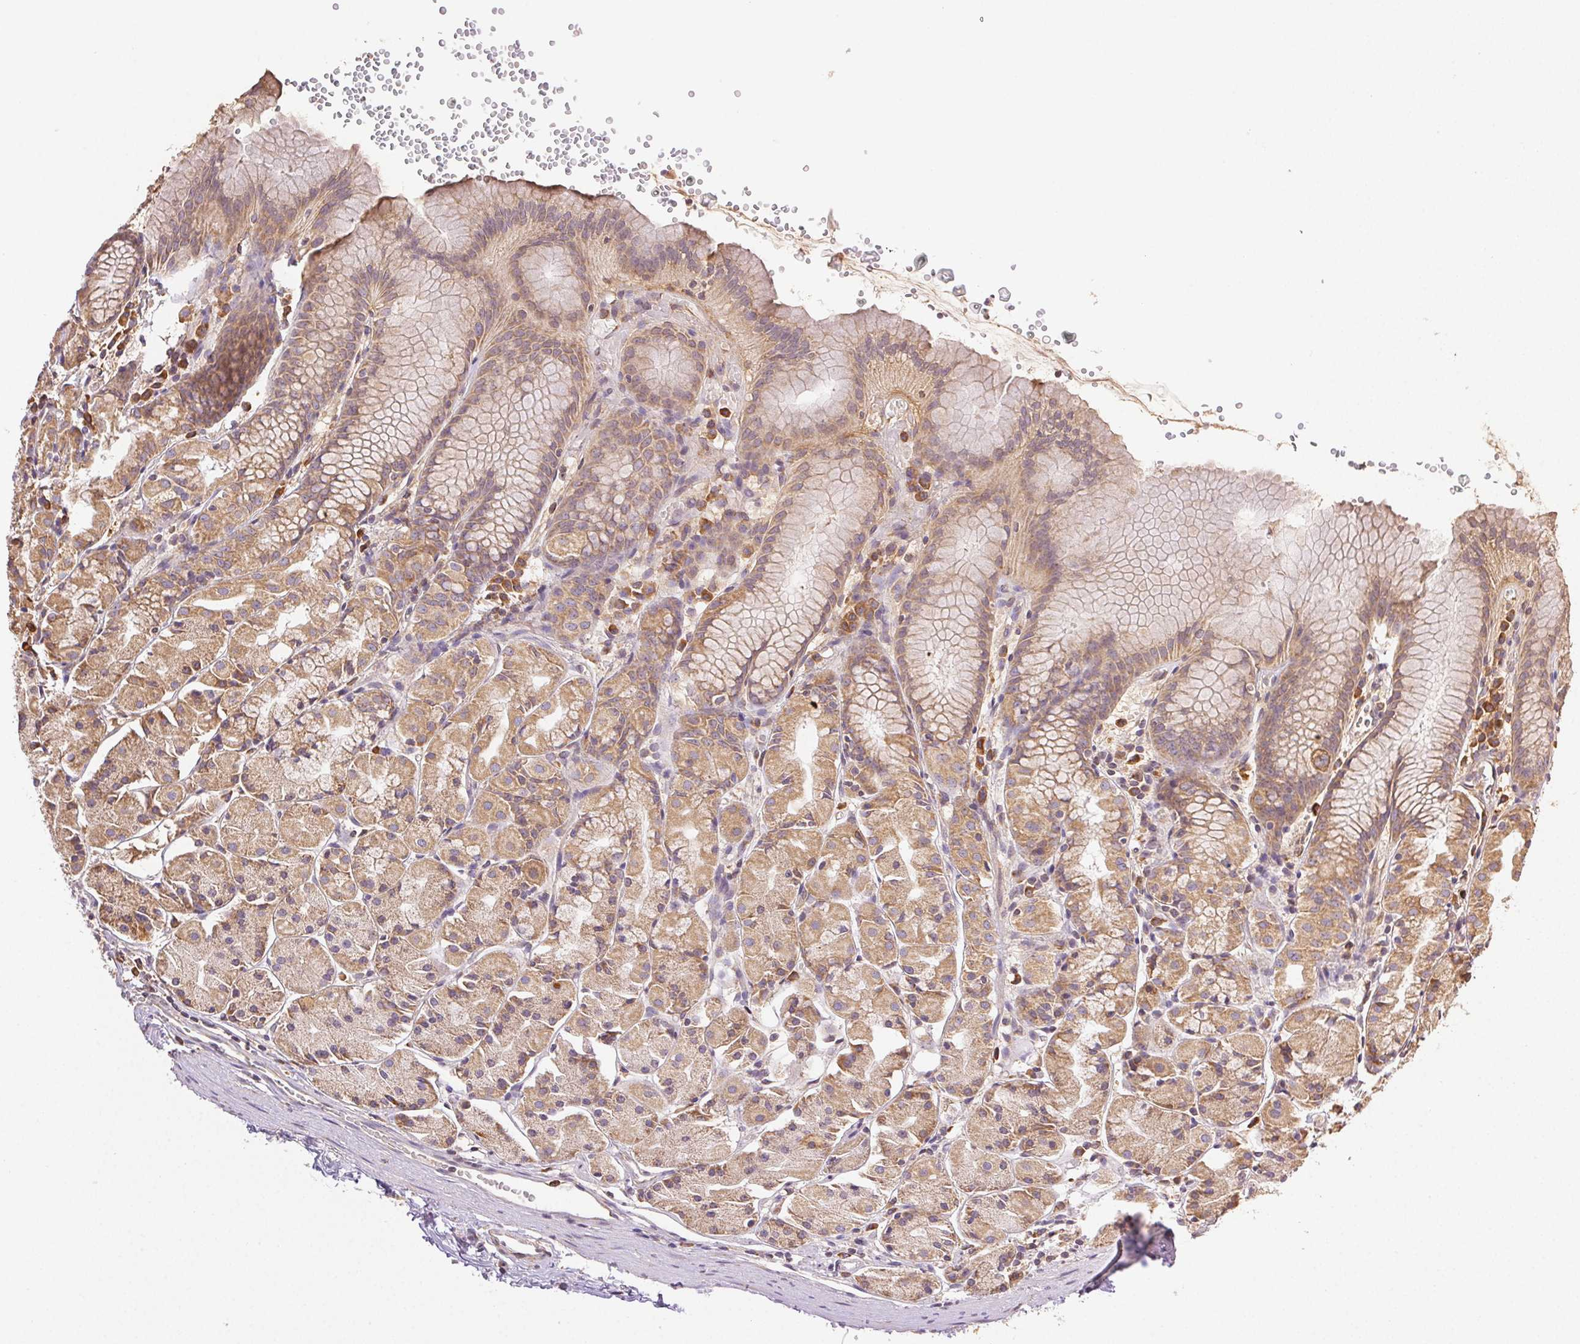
{"staining": {"intensity": "moderate", "quantity": ">75%", "location": "cytoplasmic/membranous"}, "tissue": "stomach", "cell_type": "Glandular cells", "image_type": "normal", "snomed": [{"axis": "morphology", "description": "Normal tissue, NOS"}, {"axis": "topography", "description": "Stomach, upper"}], "caption": "A micrograph of human stomach stained for a protein exhibits moderate cytoplasmic/membranous brown staining in glandular cells.", "gene": "ENTREP1", "patient": {"sex": "male", "age": 47}}